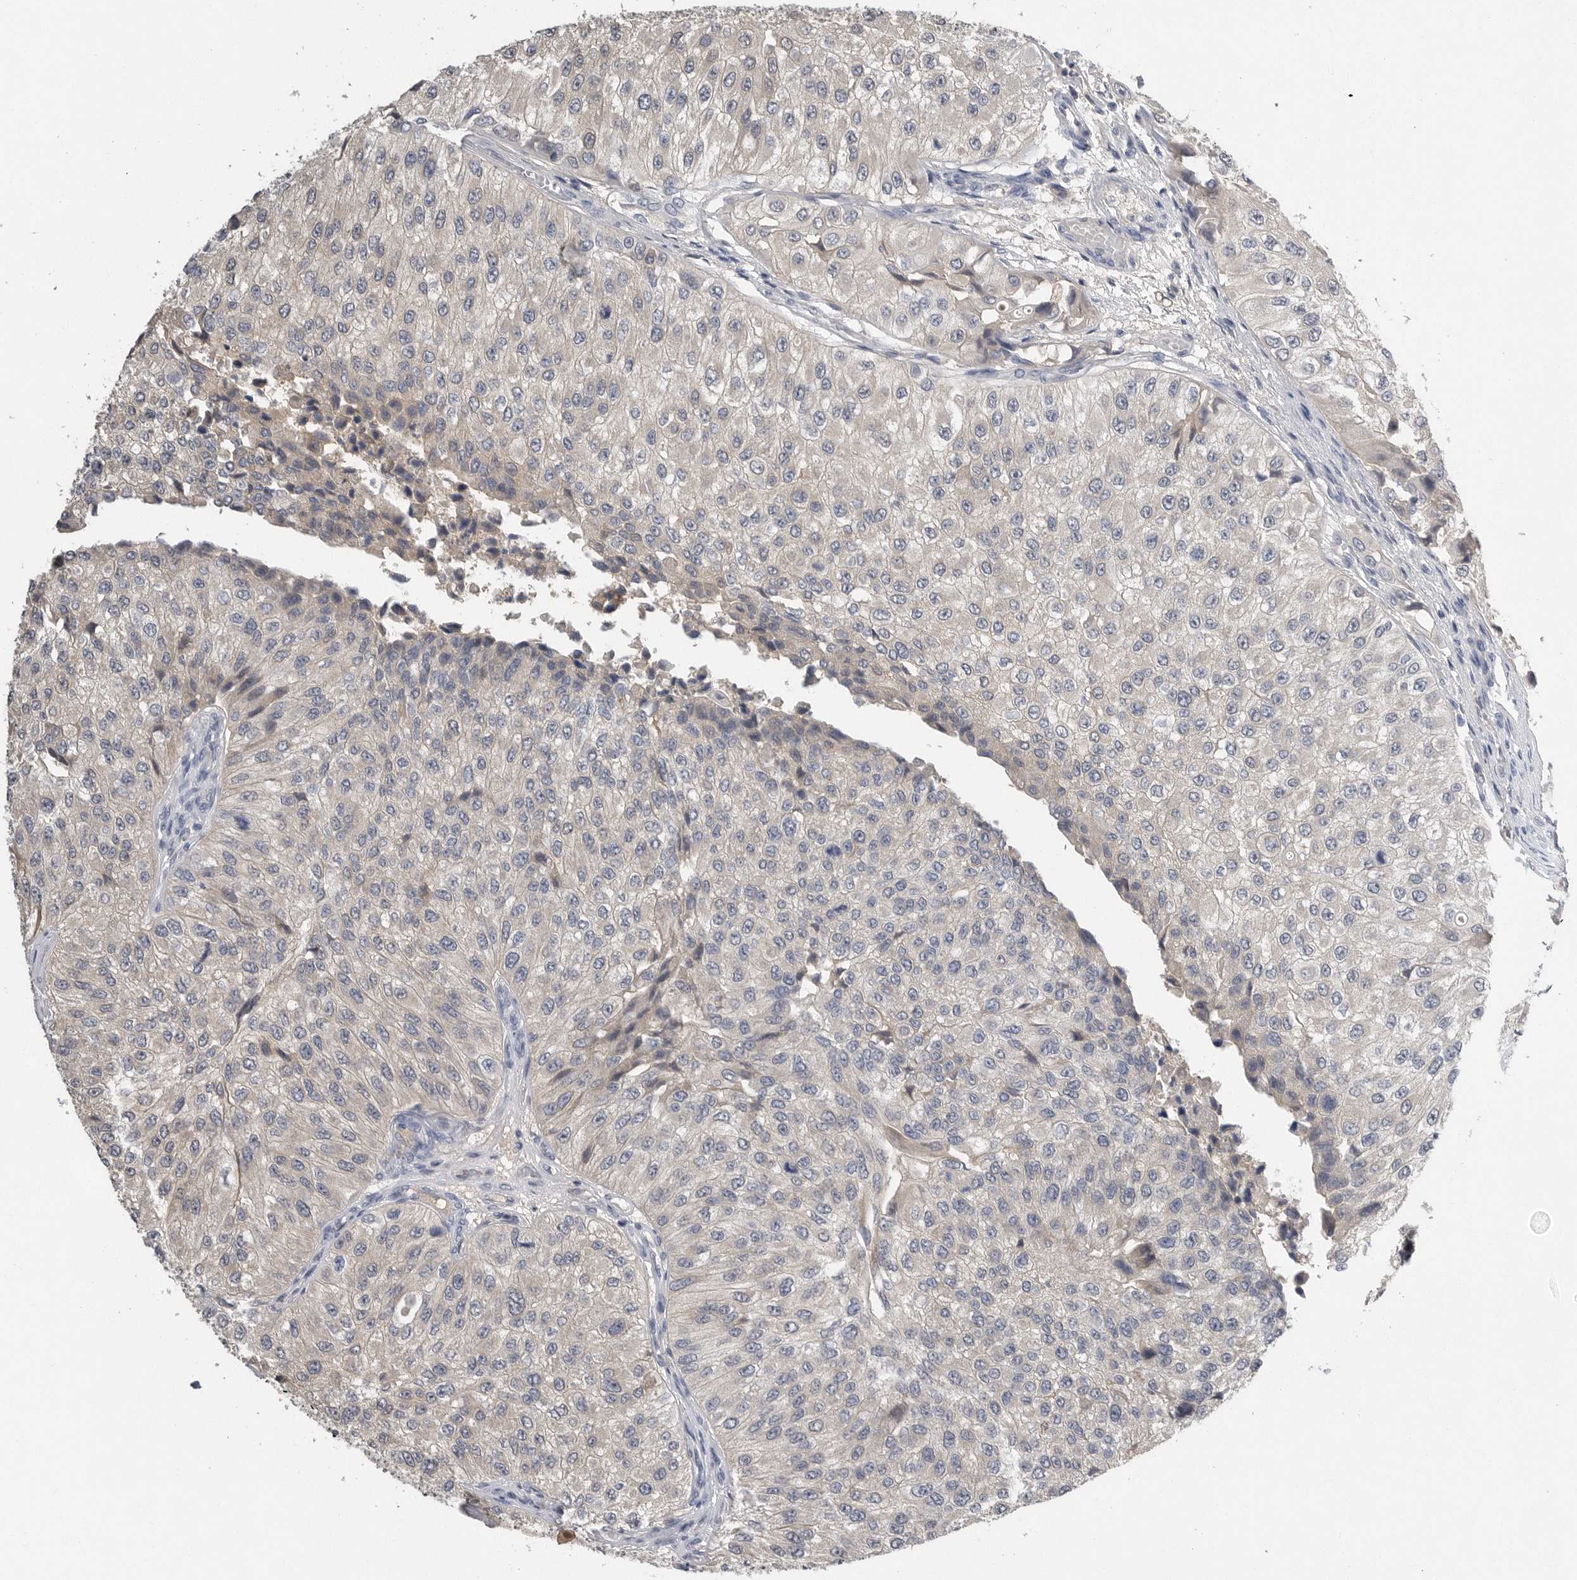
{"staining": {"intensity": "negative", "quantity": "none", "location": "none"}, "tissue": "urothelial cancer", "cell_type": "Tumor cells", "image_type": "cancer", "snomed": [{"axis": "morphology", "description": "Urothelial carcinoma, High grade"}, {"axis": "topography", "description": "Kidney"}, {"axis": "topography", "description": "Urinary bladder"}], "caption": "This is an immunohistochemistry micrograph of human urothelial cancer. There is no staining in tumor cells.", "gene": "FABP6", "patient": {"sex": "male", "age": 77}}